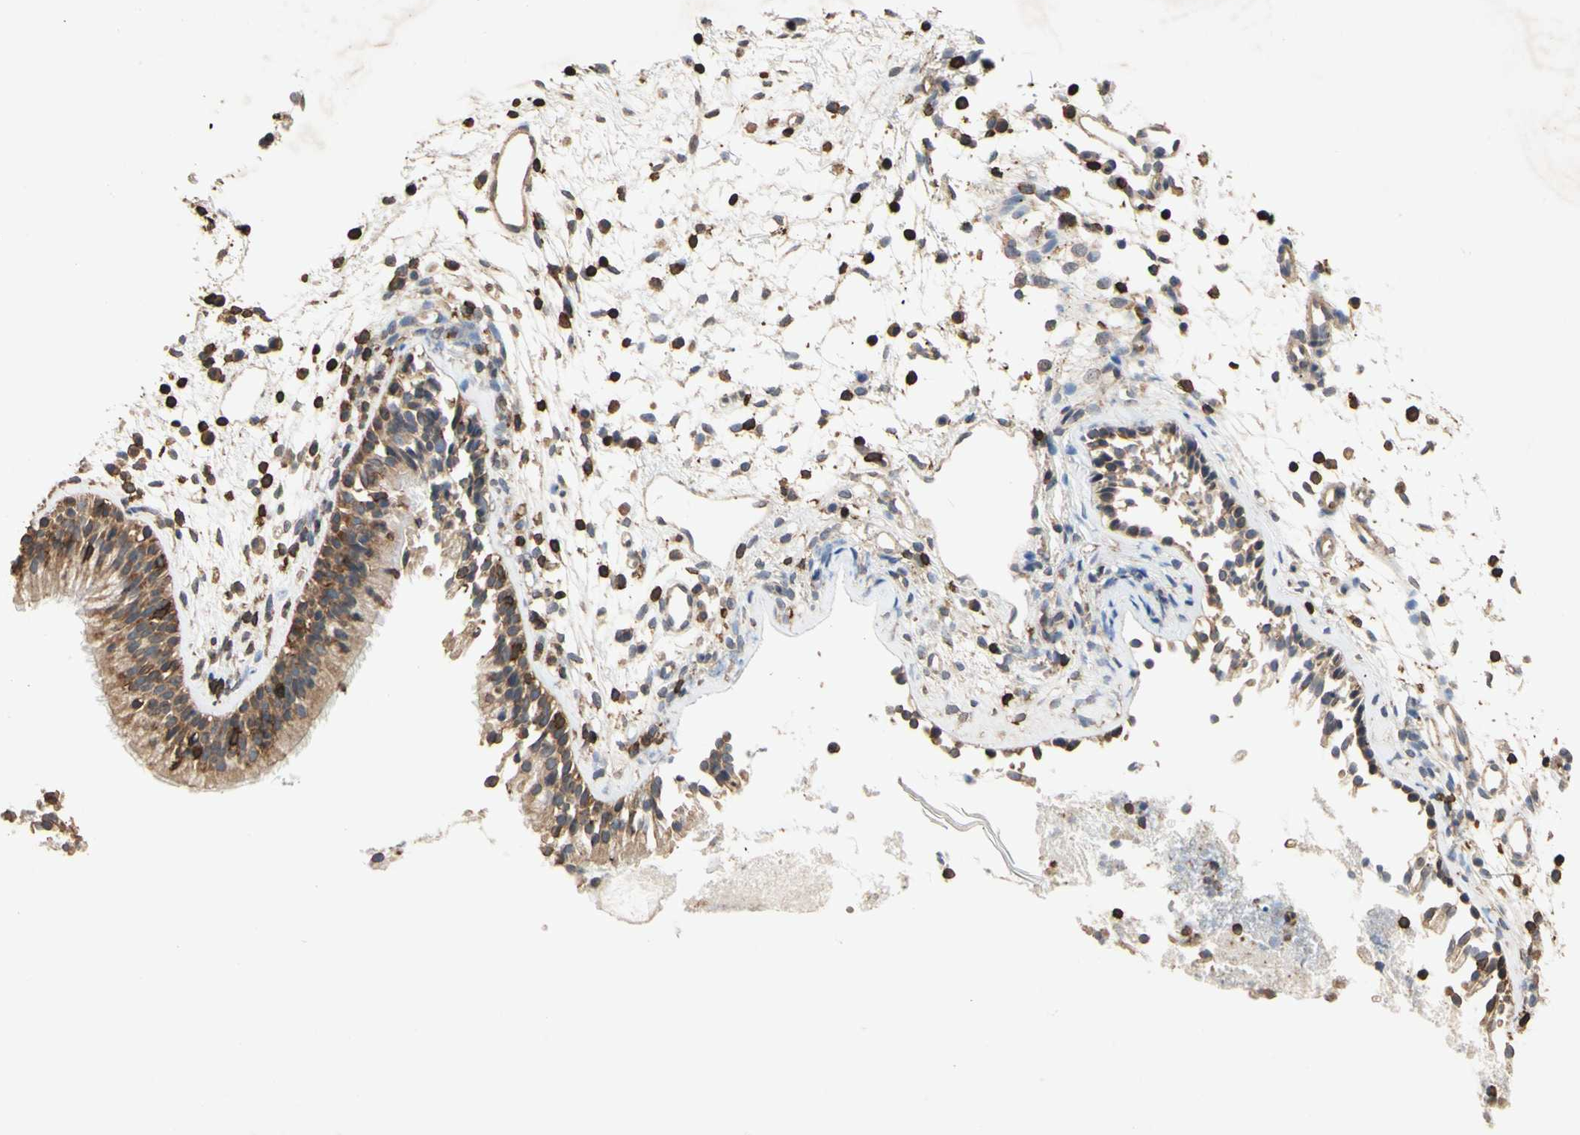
{"staining": {"intensity": "moderate", "quantity": ">75%", "location": "cytoplasmic/membranous"}, "tissue": "nasopharynx", "cell_type": "Respiratory epithelial cells", "image_type": "normal", "snomed": [{"axis": "morphology", "description": "Normal tissue, NOS"}, {"axis": "topography", "description": "Nasopharynx"}], "caption": "Human nasopharynx stained with a brown dye exhibits moderate cytoplasmic/membranous positive staining in approximately >75% of respiratory epithelial cells.", "gene": "MAP3K10", "patient": {"sex": "male", "age": 21}}